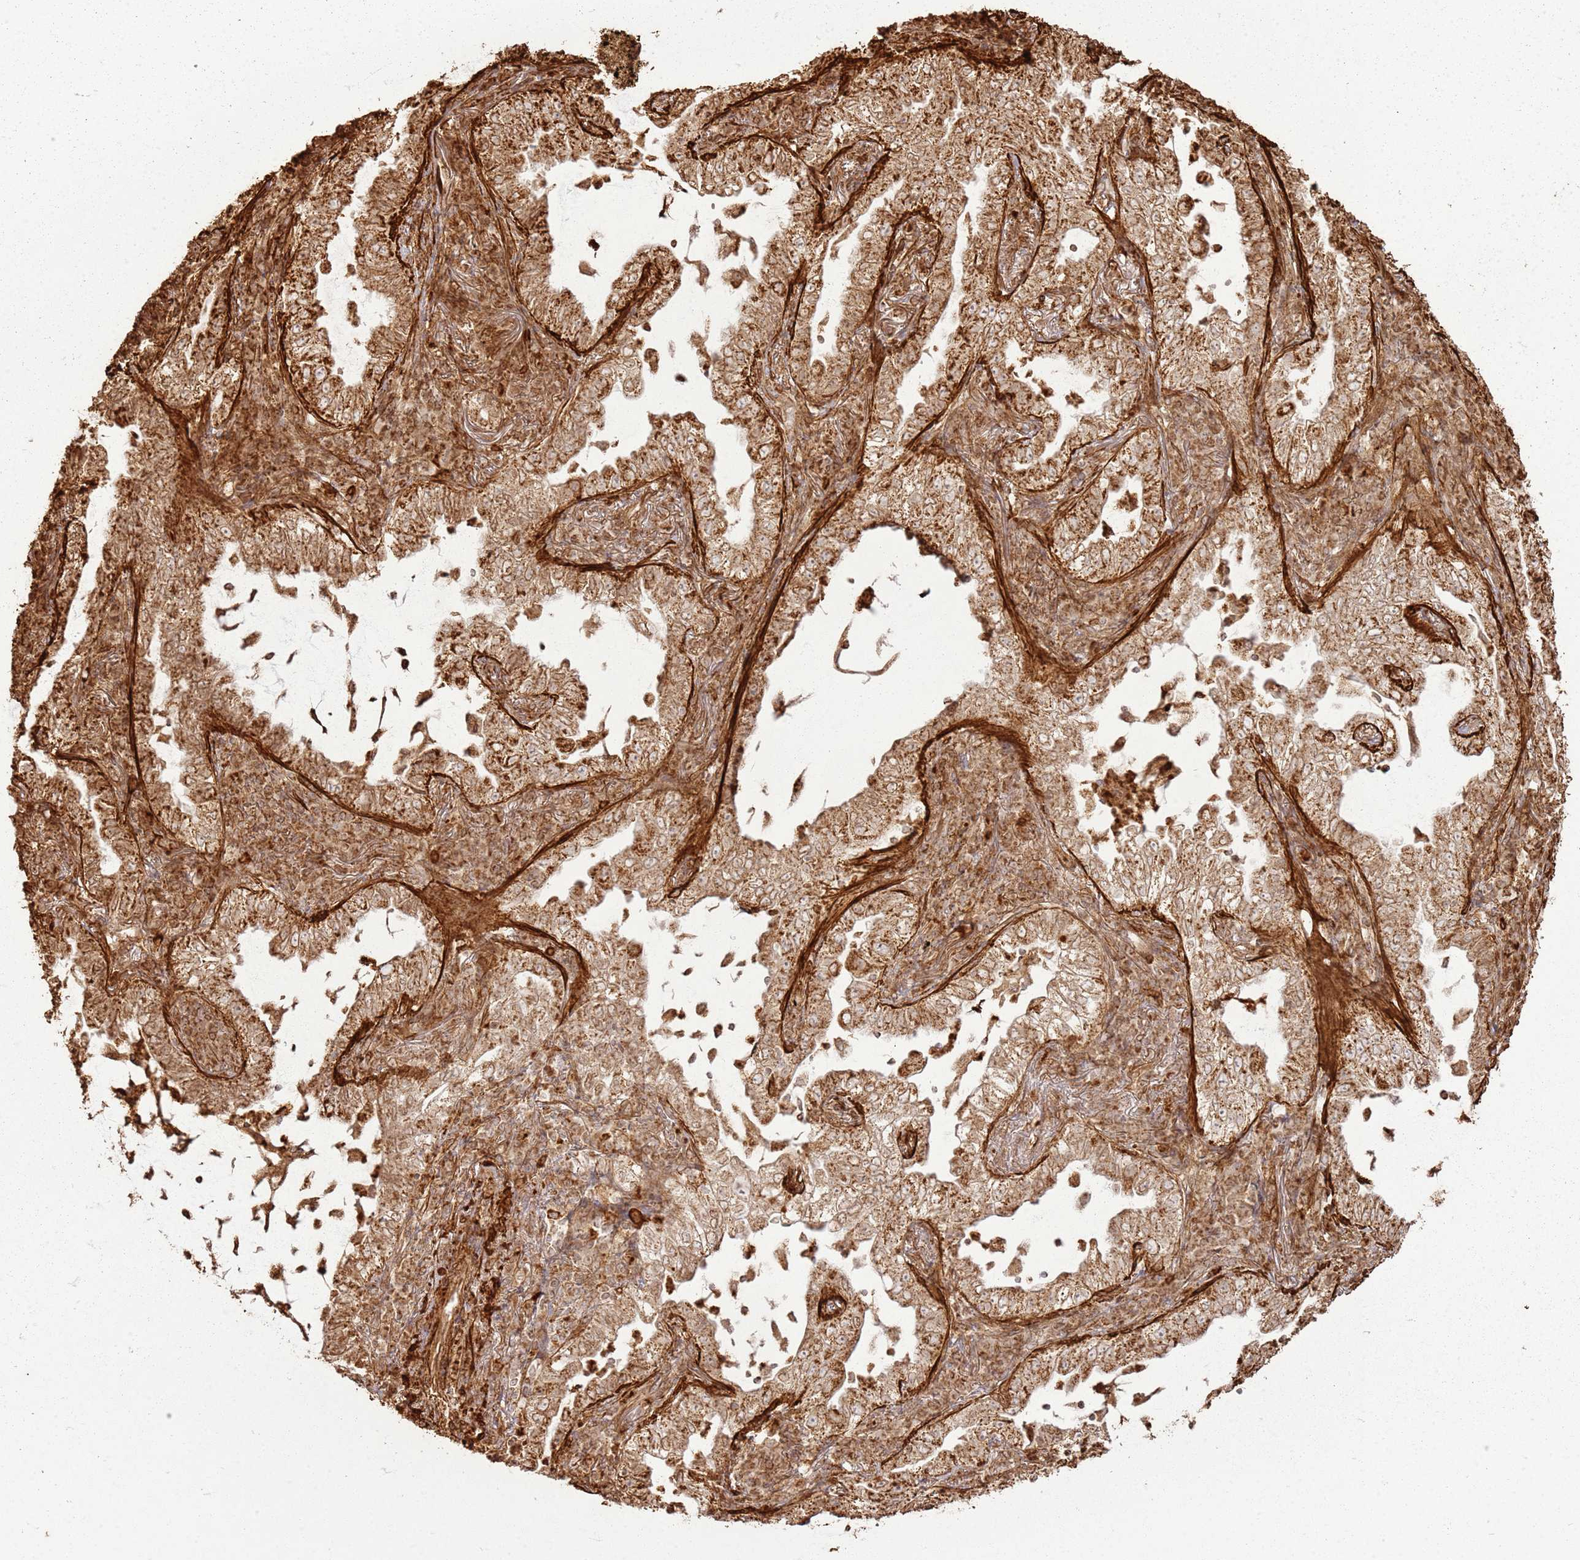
{"staining": {"intensity": "moderate", "quantity": ">75%", "location": "cytoplasmic/membranous"}, "tissue": "lung cancer", "cell_type": "Tumor cells", "image_type": "cancer", "snomed": [{"axis": "morphology", "description": "Adenocarcinoma, NOS"}, {"axis": "topography", "description": "Lung"}], "caption": "Immunohistochemical staining of lung cancer (adenocarcinoma) displays moderate cytoplasmic/membranous protein positivity in about >75% of tumor cells. The protein of interest is stained brown, and the nuclei are stained in blue (DAB IHC with brightfield microscopy, high magnification).", "gene": "DDX59", "patient": {"sex": "female", "age": 73}}